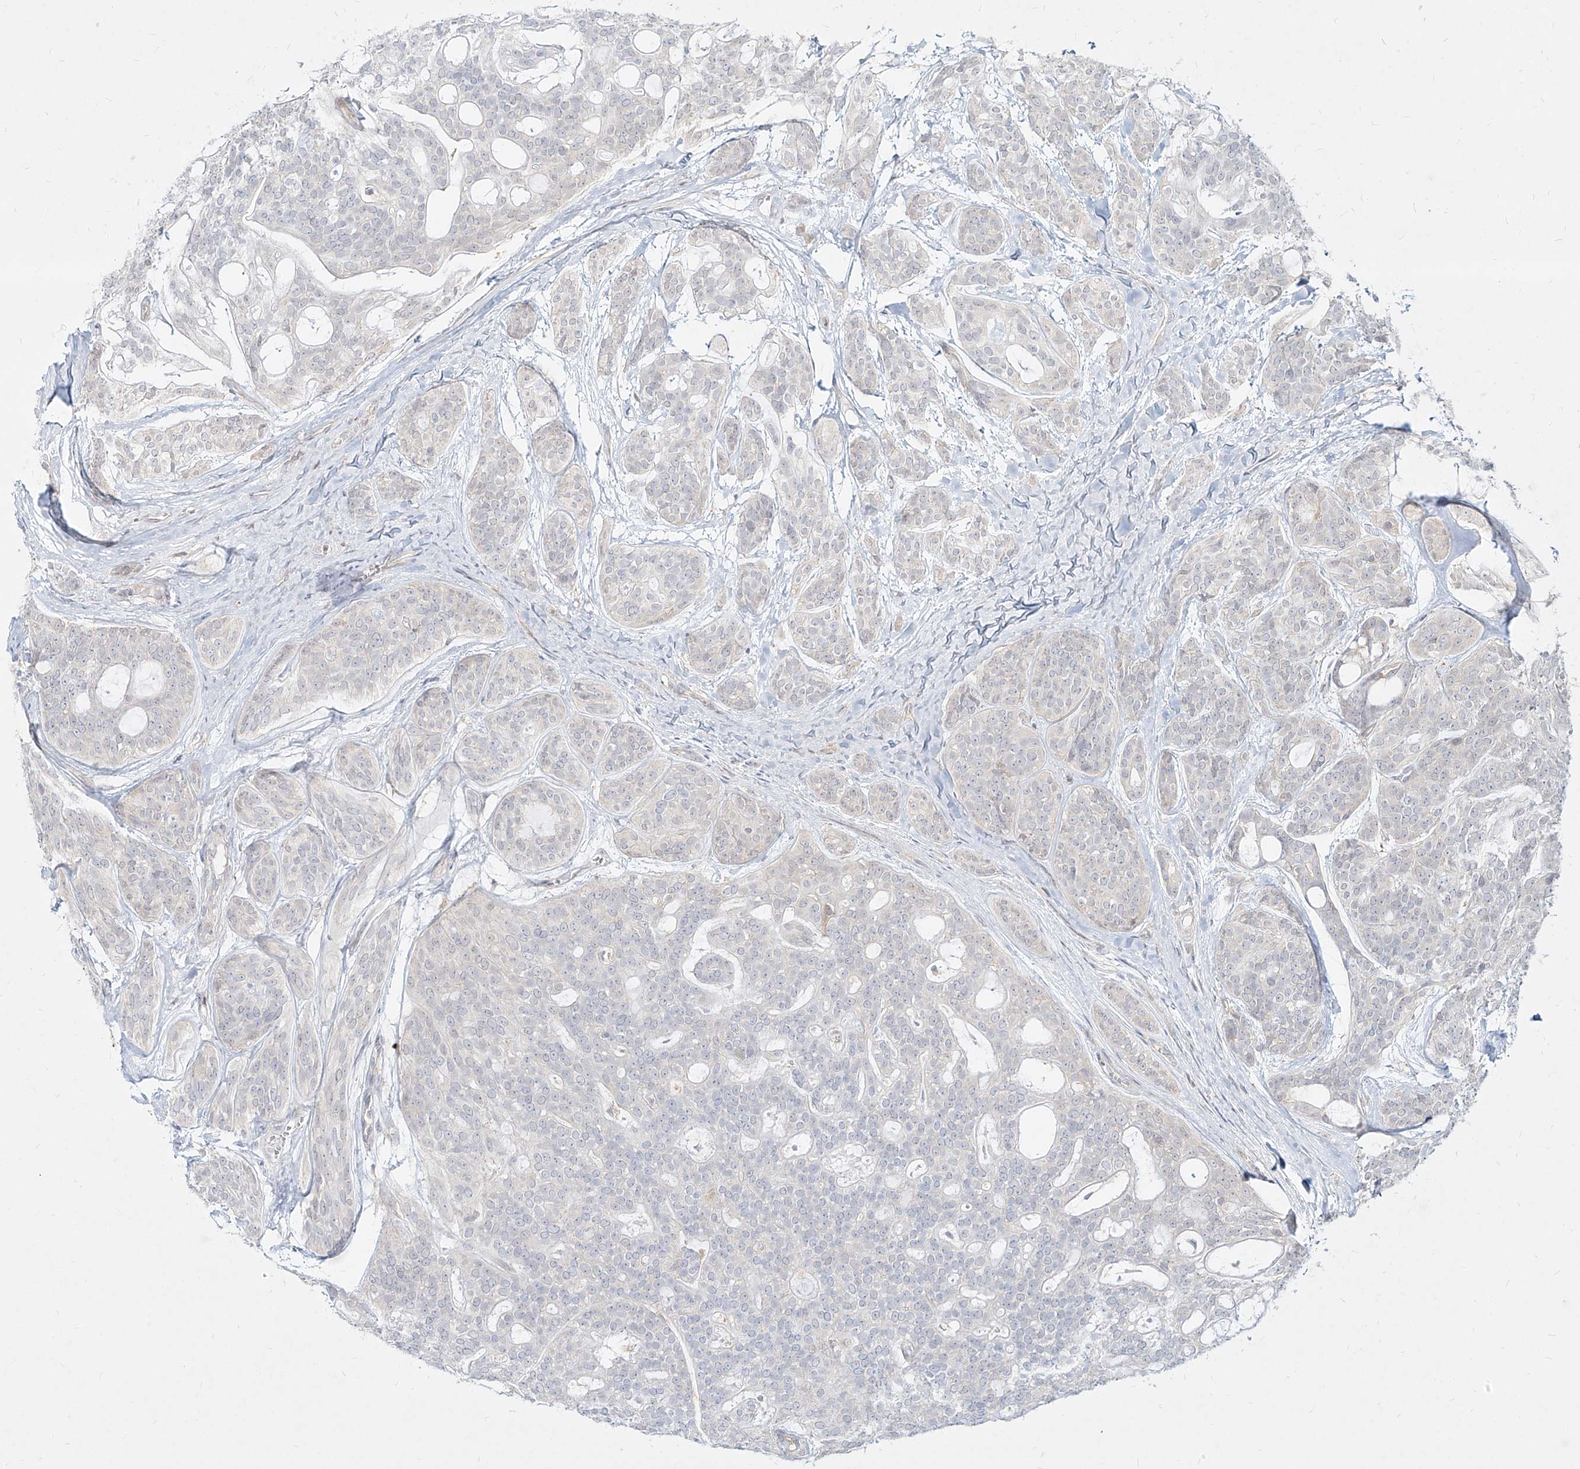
{"staining": {"intensity": "negative", "quantity": "none", "location": "none"}, "tissue": "head and neck cancer", "cell_type": "Tumor cells", "image_type": "cancer", "snomed": [{"axis": "morphology", "description": "Adenocarcinoma, NOS"}, {"axis": "topography", "description": "Head-Neck"}], "caption": "IHC photomicrograph of human head and neck cancer (adenocarcinoma) stained for a protein (brown), which exhibits no expression in tumor cells.", "gene": "SLC2A12", "patient": {"sex": "male", "age": 66}}